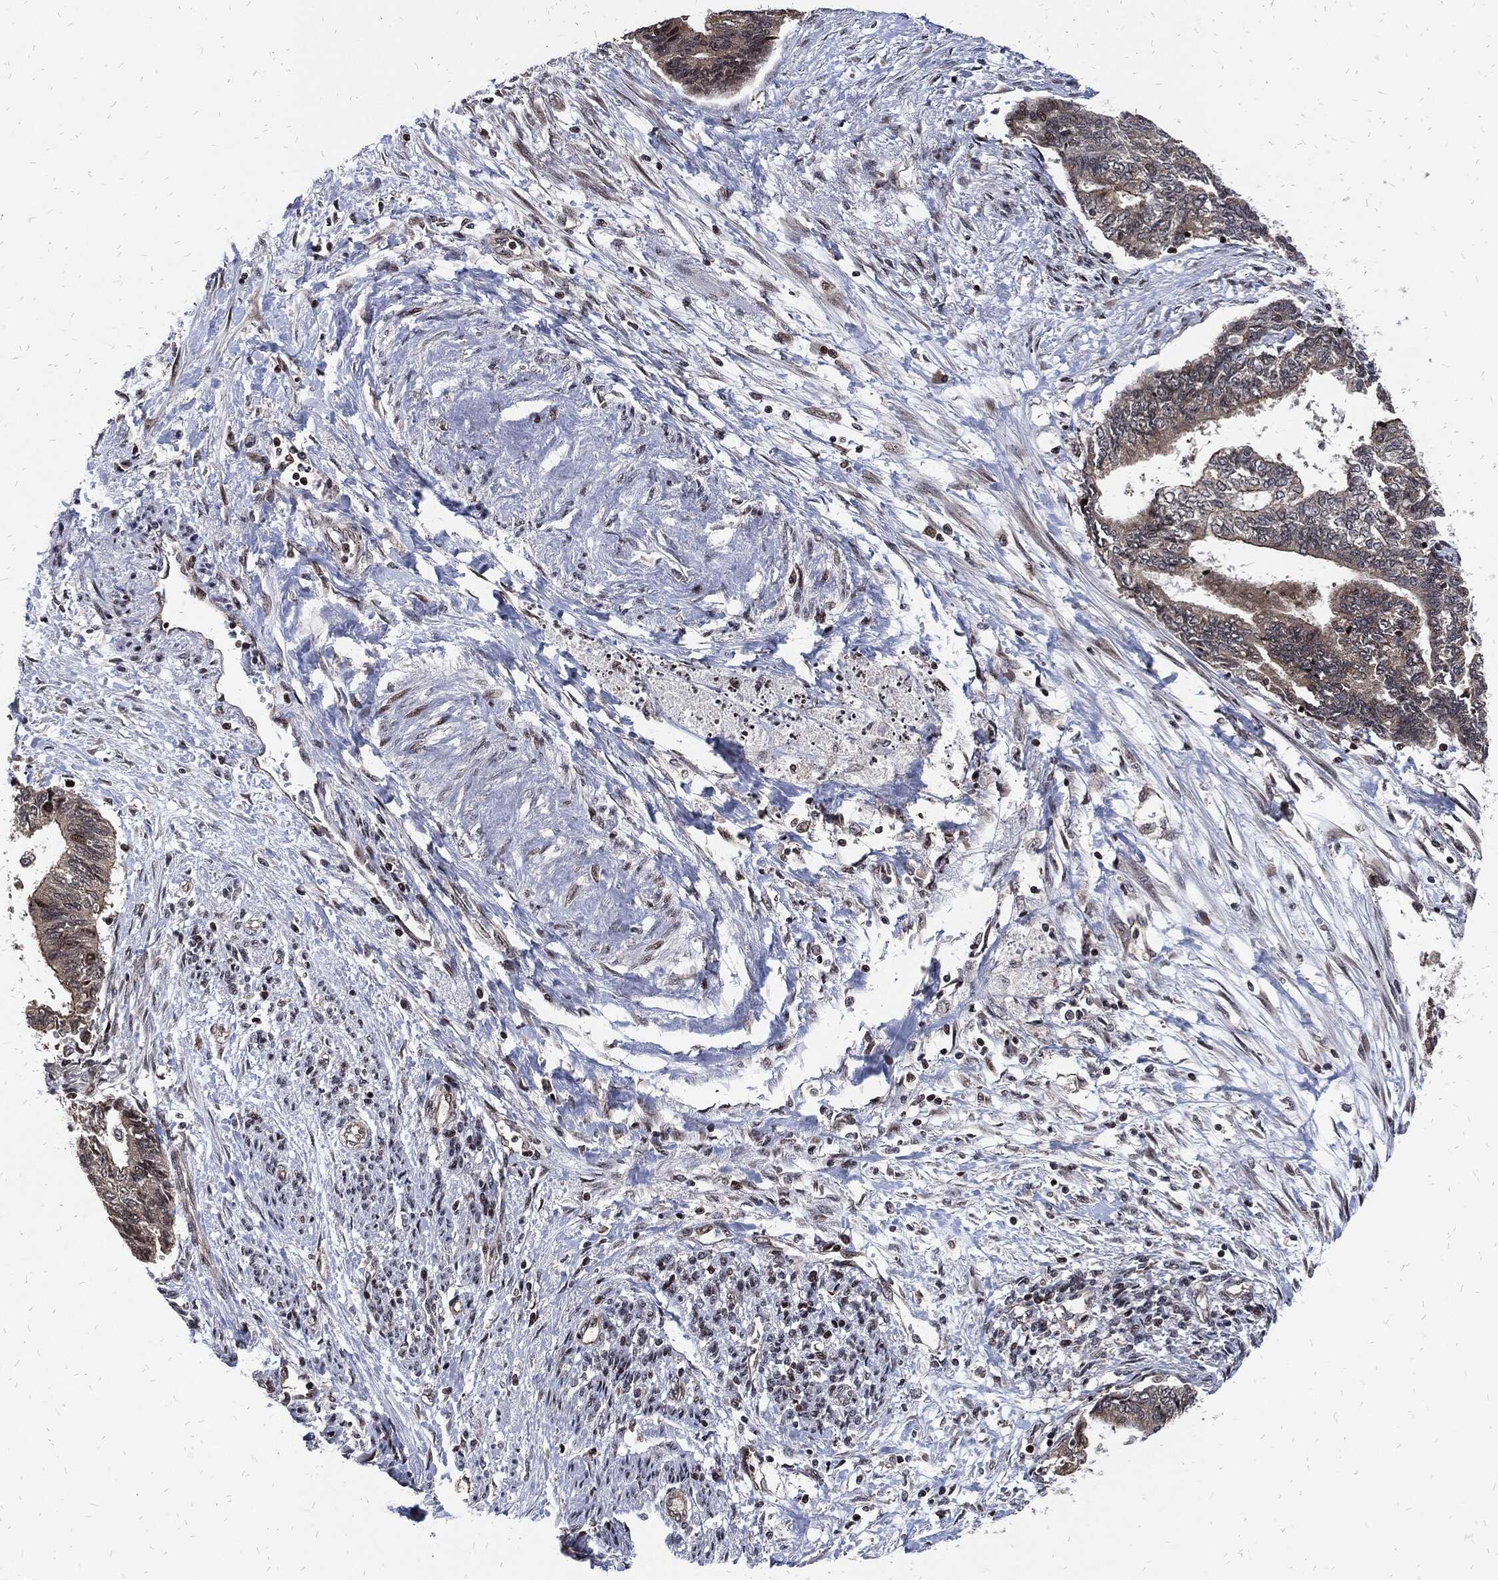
{"staining": {"intensity": "strong", "quantity": "<25%", "location": "cytoplasmic/membranous"}, "tissue": "endometrial cancer", "cell_type": "Tumor cells", "image_type": "cancer", "snomed": [{"axis": "morphology", "description": "Adenocarcinoma, NOS"}, {"axis": "topography", "description": "Endometrium"}], "caption": "Immunohistochemistry (IHC) (DAB (3,3'-diaminobenzidine)) staining of human endometrial cancer reveals strong cytoplasmic/membranous protein expression in about <25% of tumor cells.", "gene": "ZNF775", "patient": {"sex": "female", "age": 65}}